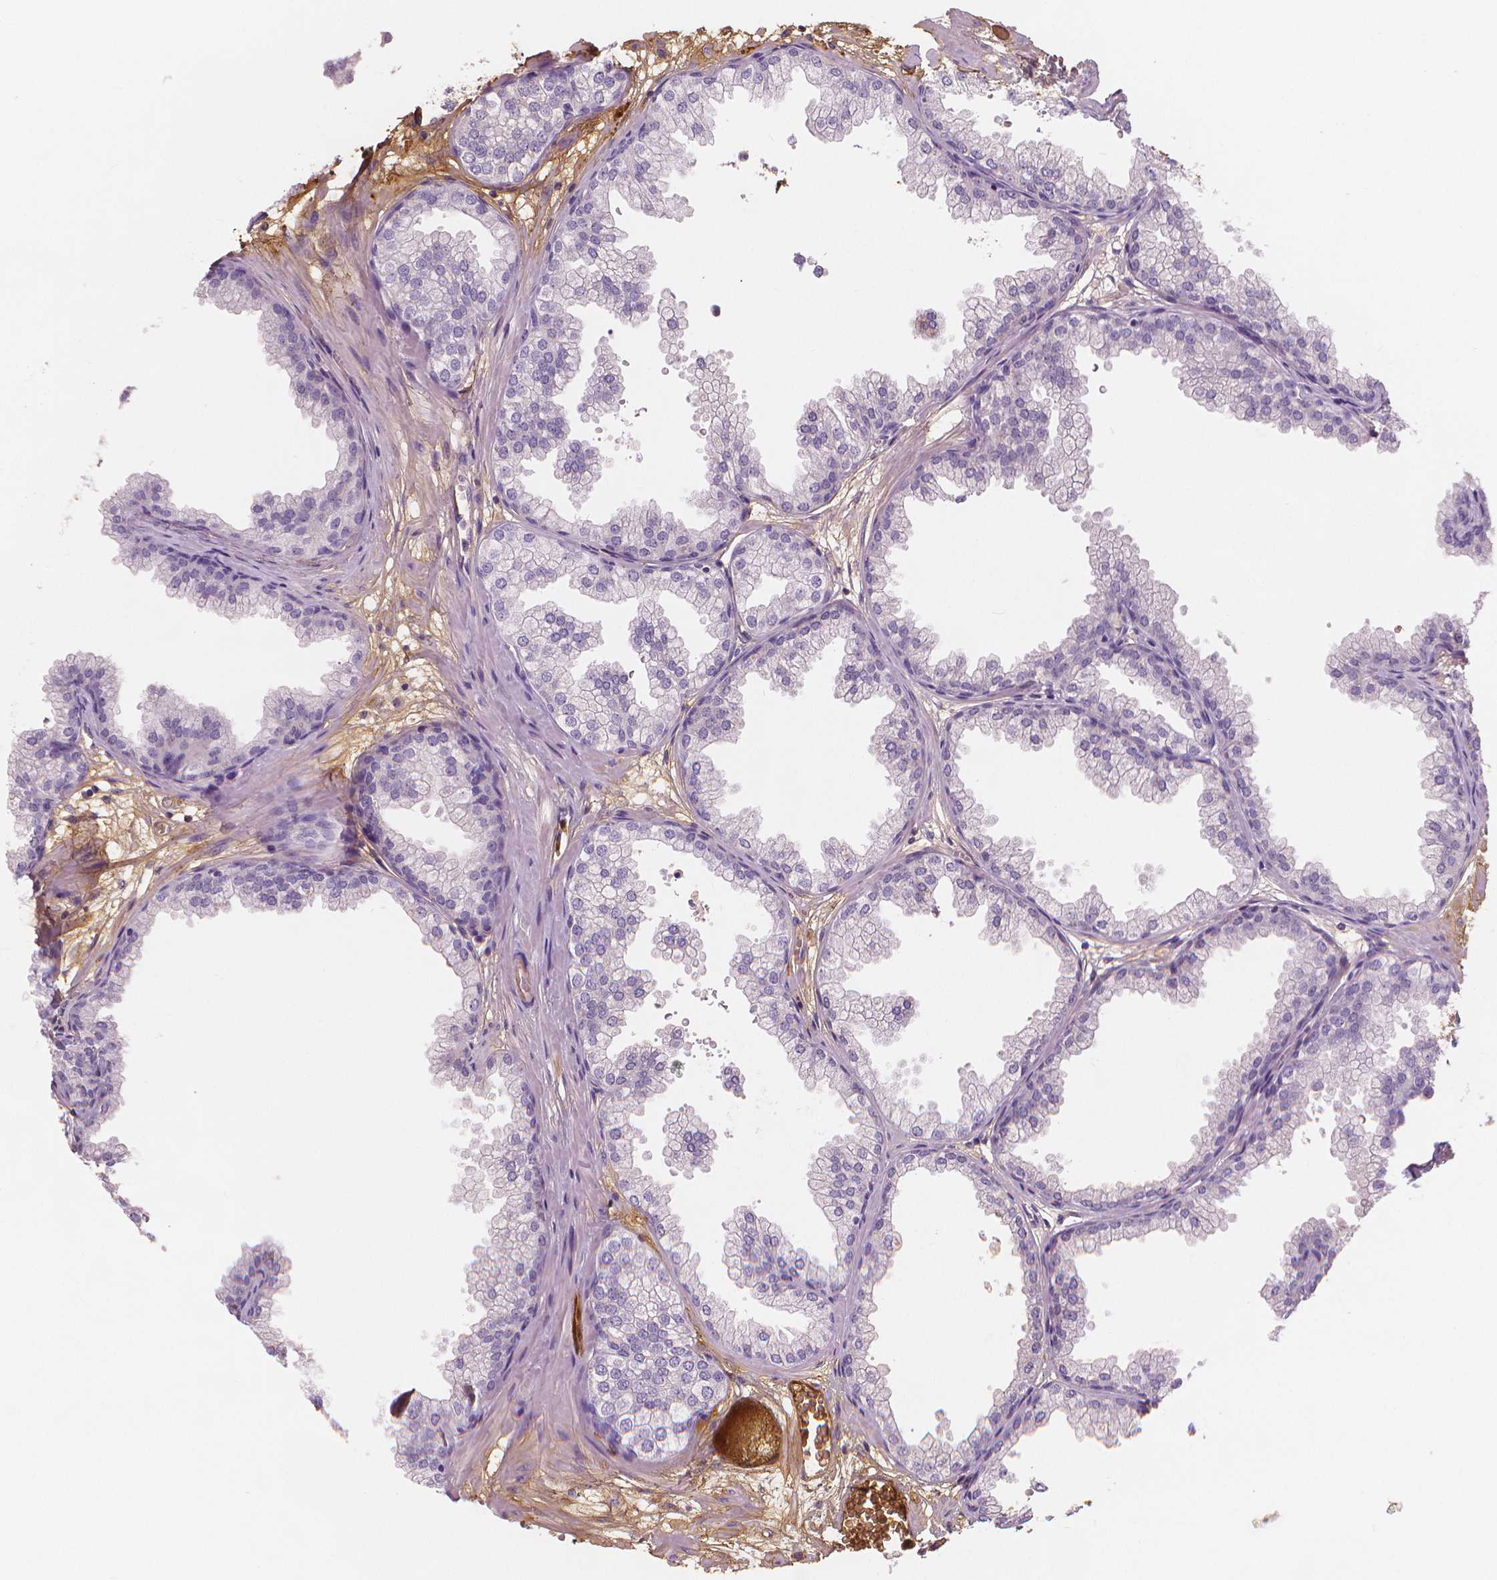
{"staining": {"intensity": "negative", "quantity": "none", "location": "none"}, "tissue": "prostate", "cell_type": "Glandular cells", "image_type": "normal", "snomed": [{"axis": "morphology", "description": "Normal tissue, NOS"}, {"axis": "topography", "description": "Prostate"}], "caption": "Immunohistochemistry (IHC) image of benign human prostate stained for a protein (brown), which exhibits no staining in glandular cells. (DAB immunohistochemistry with hematoxylin counter stain).", "gene": "APOA4", "patient": {"sex": "male", "age": 37}}